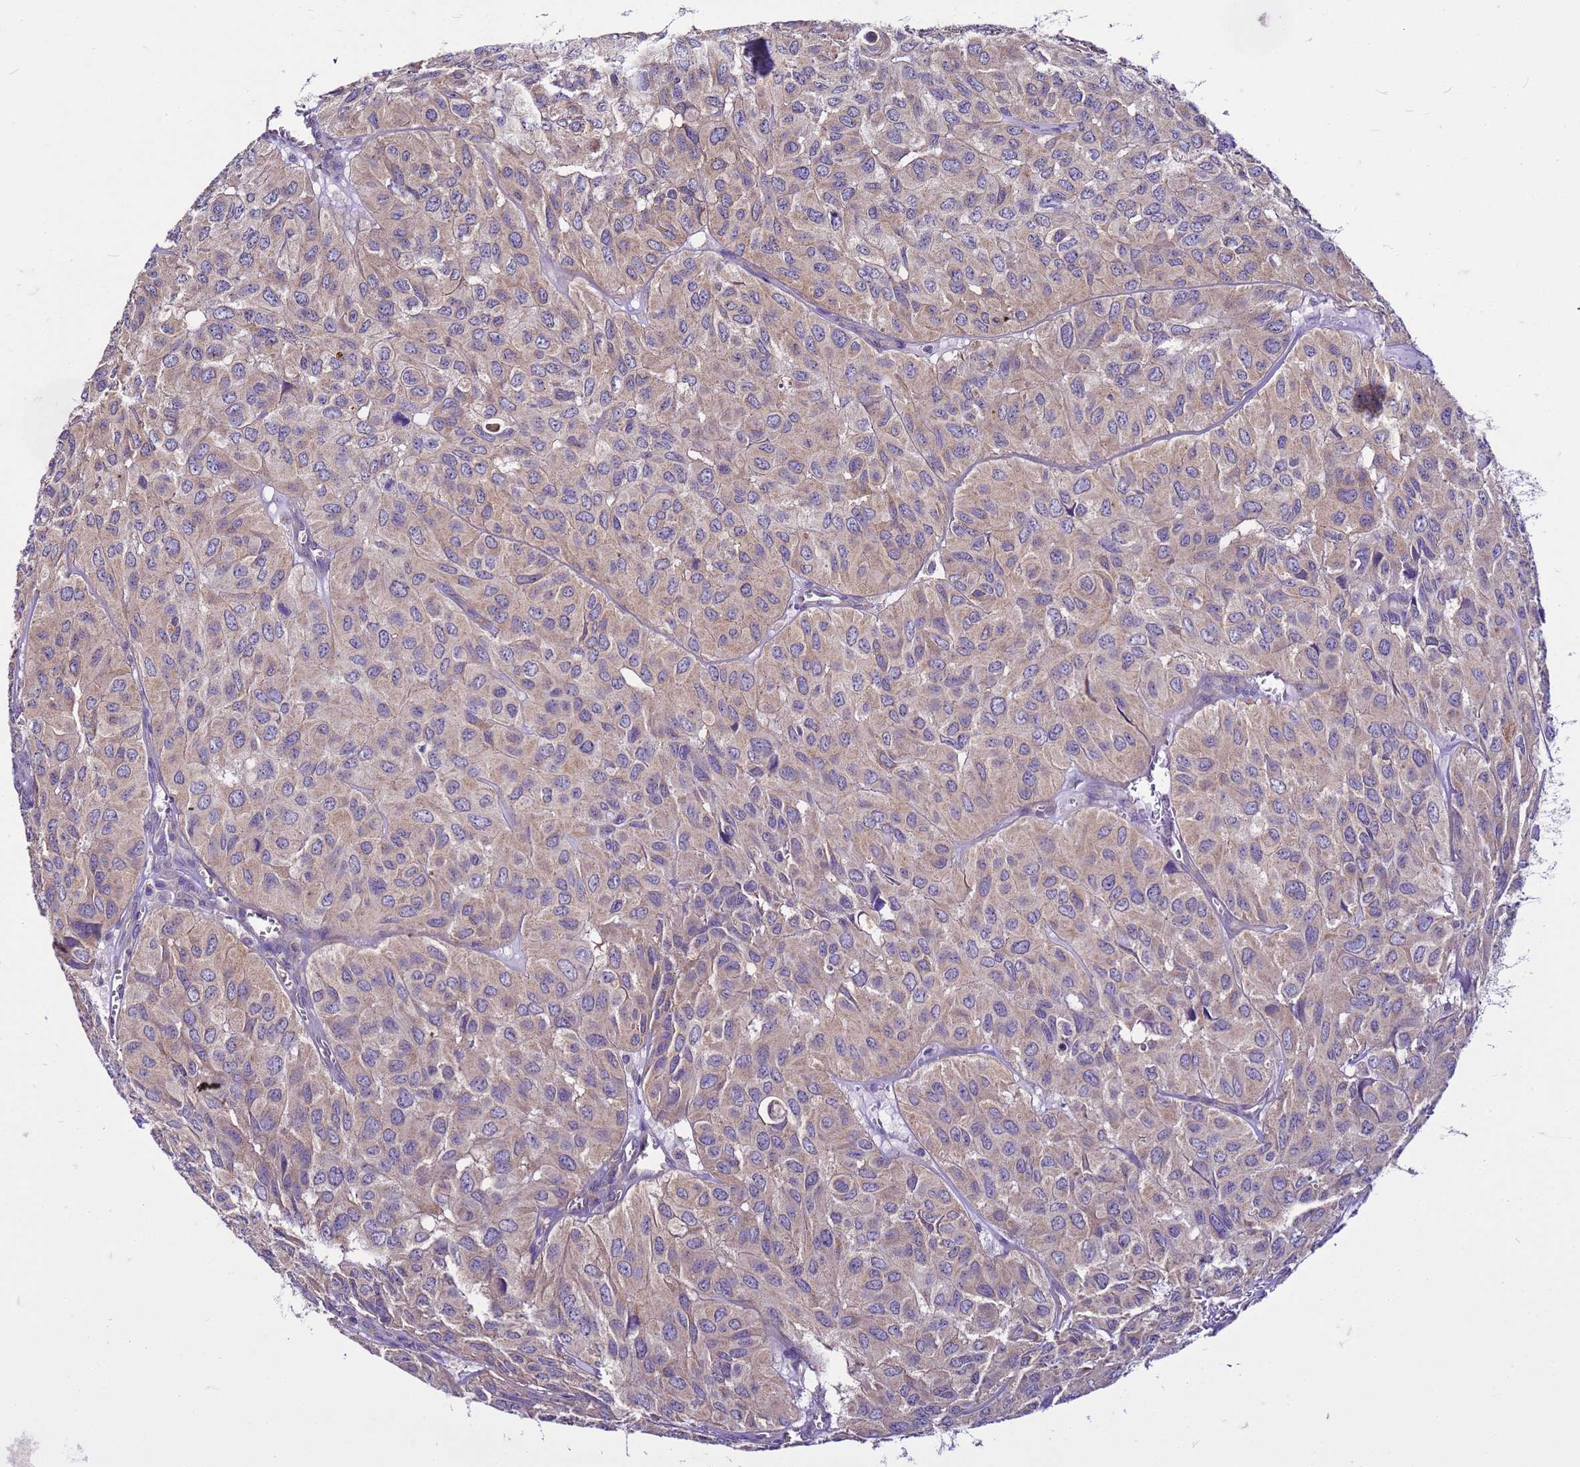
{"staining": {"intensity": "weak", "quantity": ">75%", "location": "cytoplasmic/membranous"}, "tissue": "head and neck cancer", "cell_type": "Tumor cells", "image_type": "cancer", "snomed": [{"axis": "morphology", "description": "Adenocarcinoma, NOS"}, {"axis": "topography", "description": "Salivary gland, NOS"}, {"axis": "topography", "description": "Head-Neck"}], "caption": "This is an image of immunohistochemistry (IHC) staining of head and neck cancer (adenocarcinoma), which shows weak expression in the cytoplasmic/membranous of tumor cells.", "gene": "PKD1", "patient": {"sex": "female", "age": 76}}